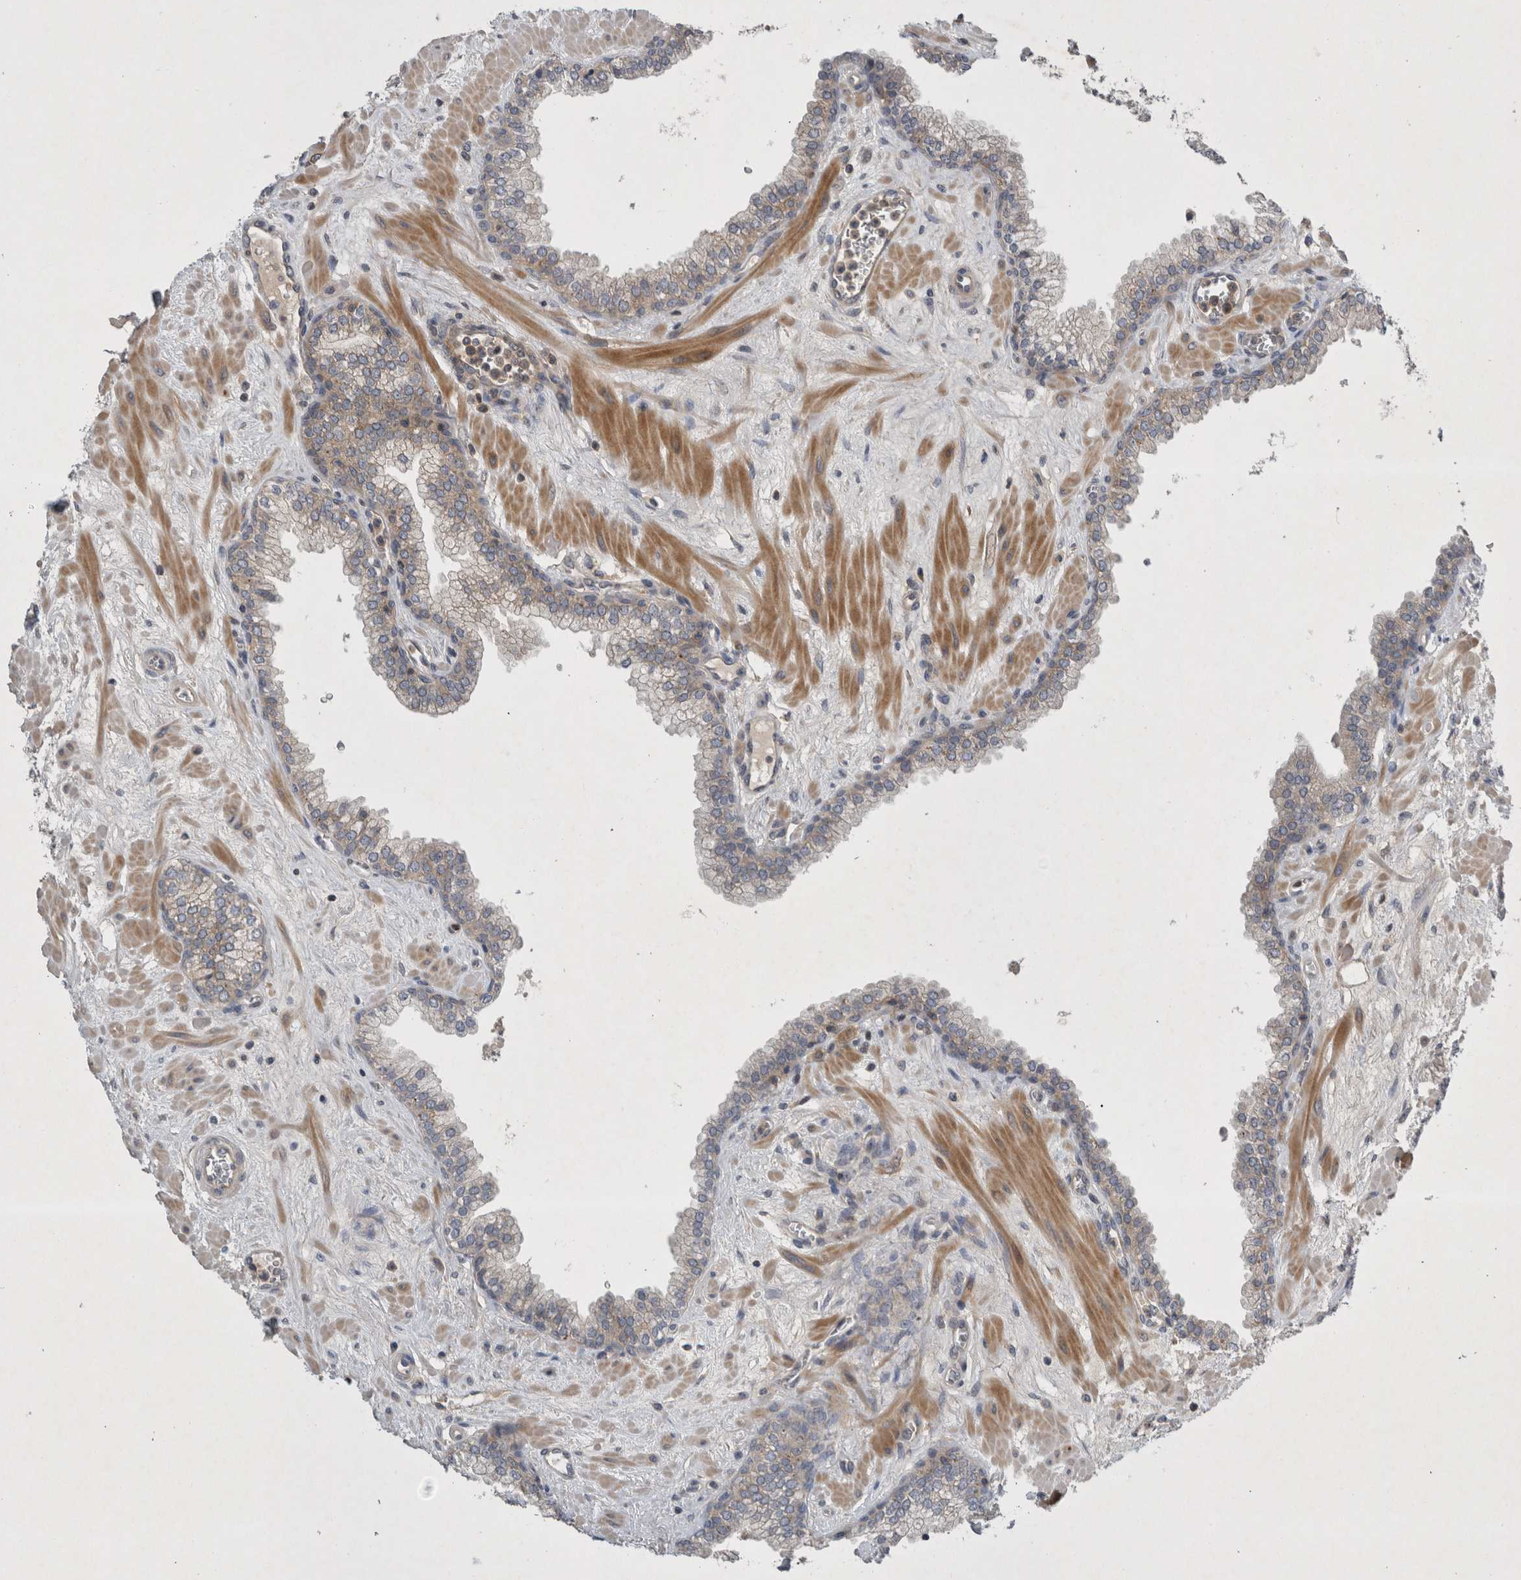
{"staining": {"intensity": "weak", "quantity": "25%-75%", "location": "cytoplasmic/membranous"}, "tissue": "prostate", "cell_type": "Glandular cells", "image_type": "normal", "snomed": [{"axis": "morphology", "description": "Normal tissue, NOS"}, {"axis": "morphology", "description": "Urothelial carcinoma, Low grade"}, {"axis": "topography", "description": "Urinary bladder"}, {"axis": "topography", "description": "Prostate"}], "caption": "Brown immunohistochemical staining in unremarkable human prostate shows weak cytoplasmic/membranous staining in about 25%-75% of glandular cells.", "gene": "SCARA5", "patient": {"sex": "male", "age": 60}}